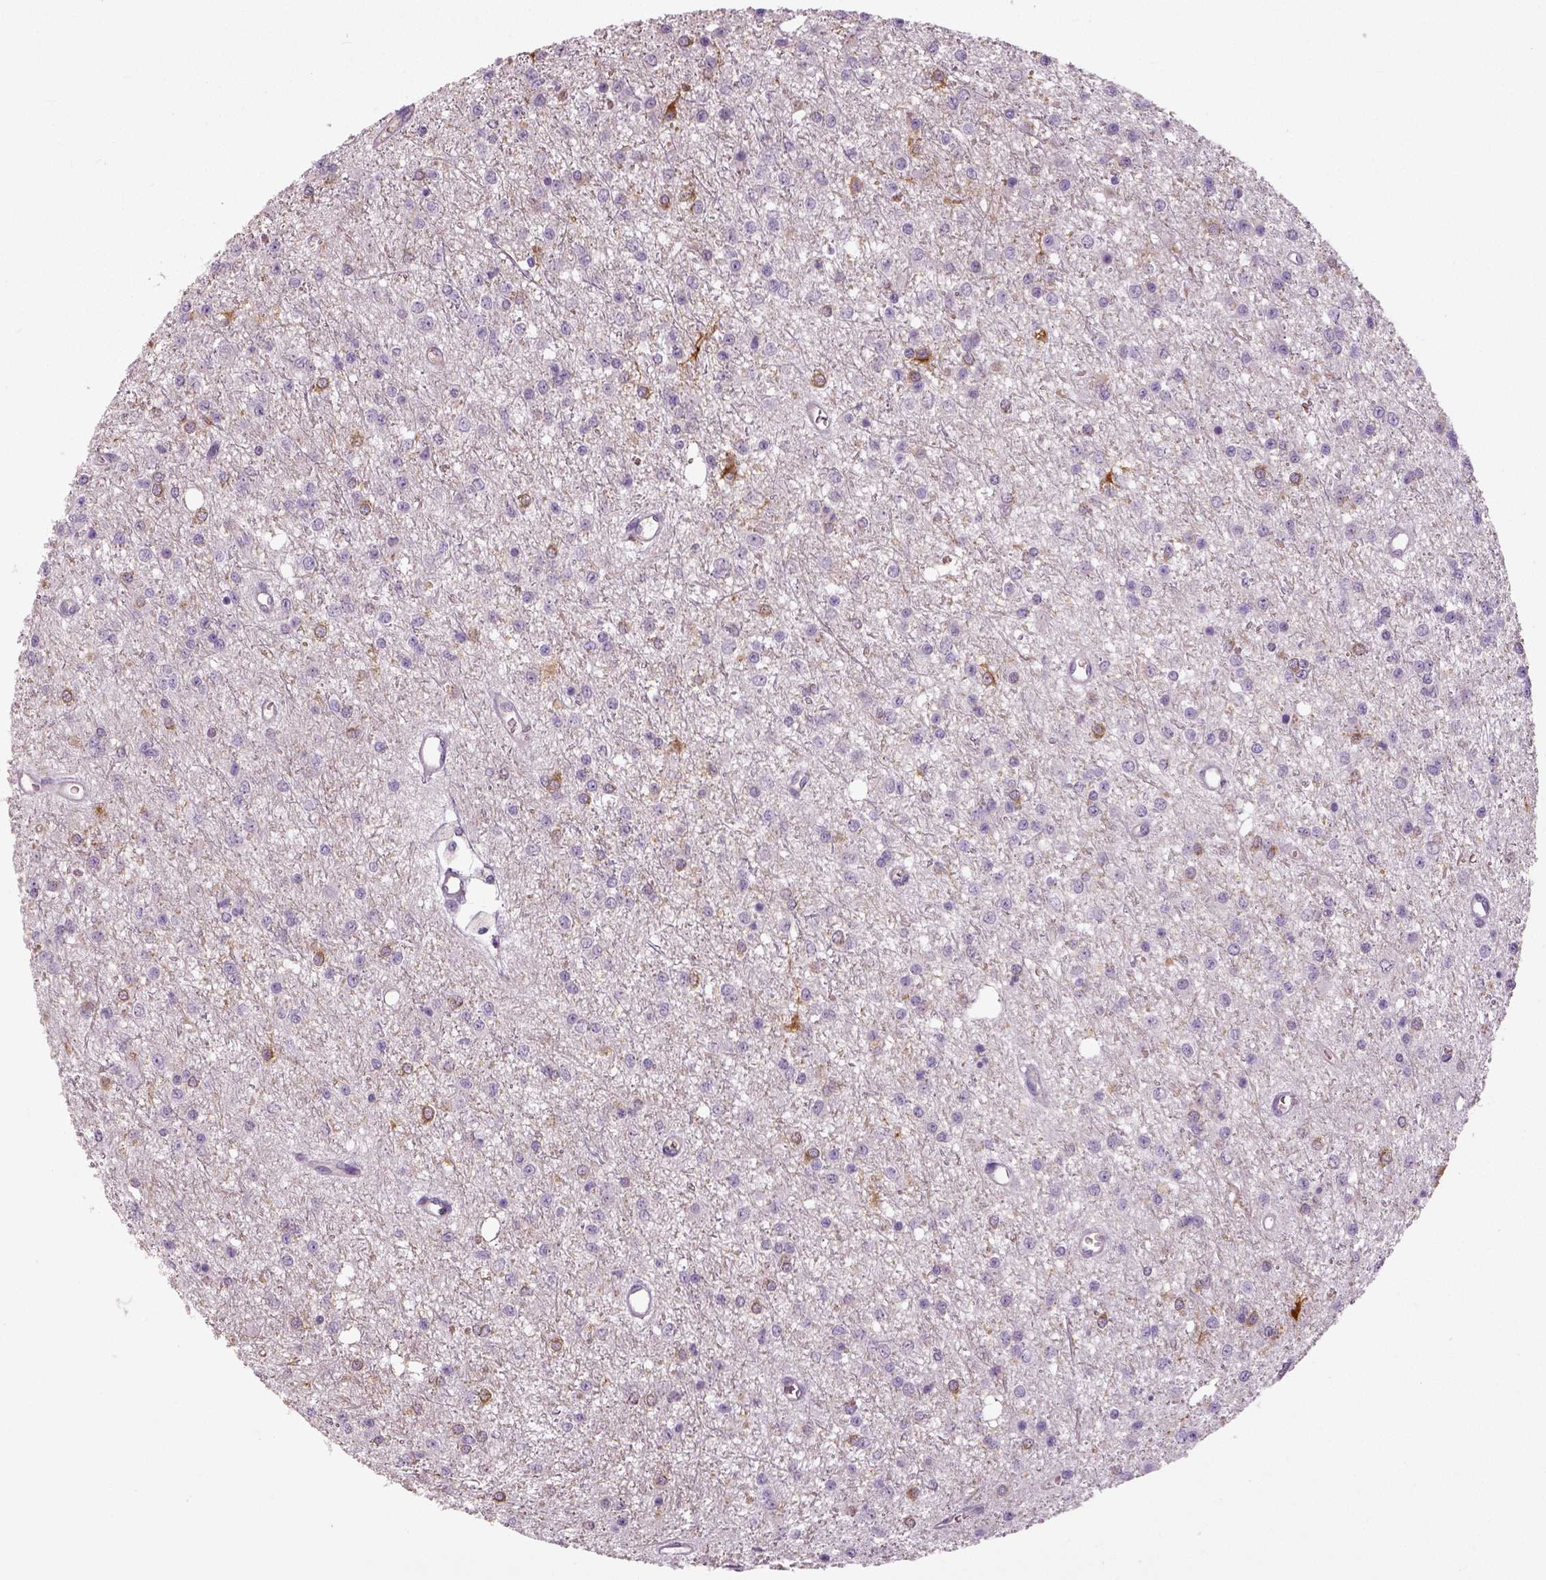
{"staining": {"intensity": "weak", "quantity": "<25%", "location": "cytoplasmic/membranous"}, "tissue": "glioma", "cell_type": "Tumor cells", "image_type": "cancer", "snomed": [{"axis": "morphology", "description": "Glioma, malignant, Low grade"}, {"axis": "topography", "description": "Brain"}], "caption": "This is a histopathology image of IHC staining of glioma, which shows no positivity in tumor cells. (Immunohistochemistry, brightfield microscopy, high magnification).", "gene": "NECAB1", "patient": {"sex": "female", "age": 45}}